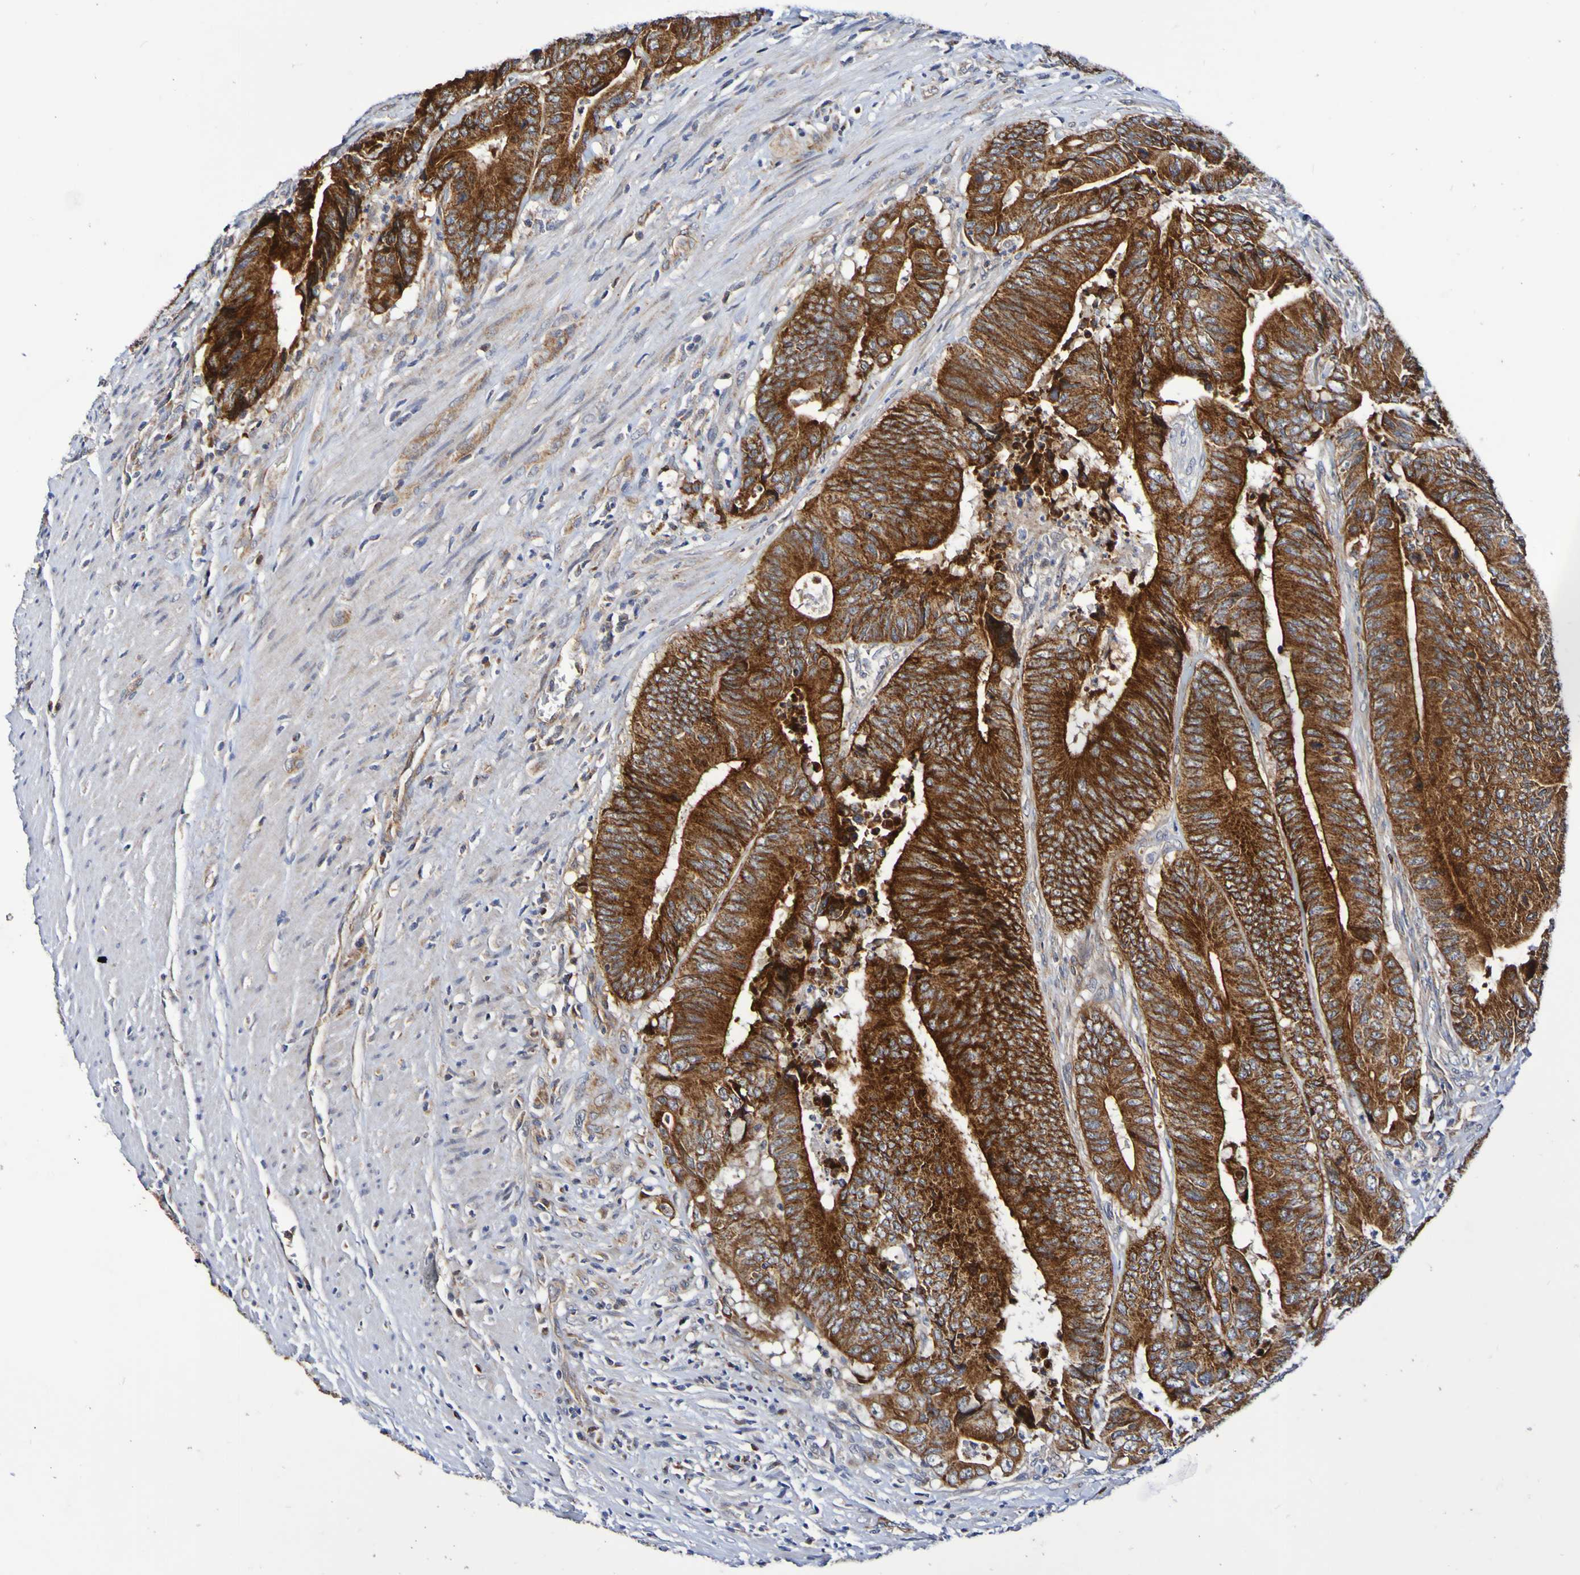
{"staining": {"intensity": "strong", "quantity": ">75%", "location": "cytoplasmic/membranous"}, "tissue": "colorectal cancer", "cell_type": "Tumor cells", "image_type": "cancer", "snomed": [{"axis": "morphology", "description": "Normal tissue, NOS"}, {"axis": "morphology", "description": "Adenocarcinoma, NOS"}, {"axis": "topography", "description": "Colon"}], "caption": "A micrograph of colorectal cancer stained for a protein displays strong cytoplasmic/membranous brown staining in tumor cells.", "gene": "GJB1", "patient": {"sex": "male", "age": 56}}